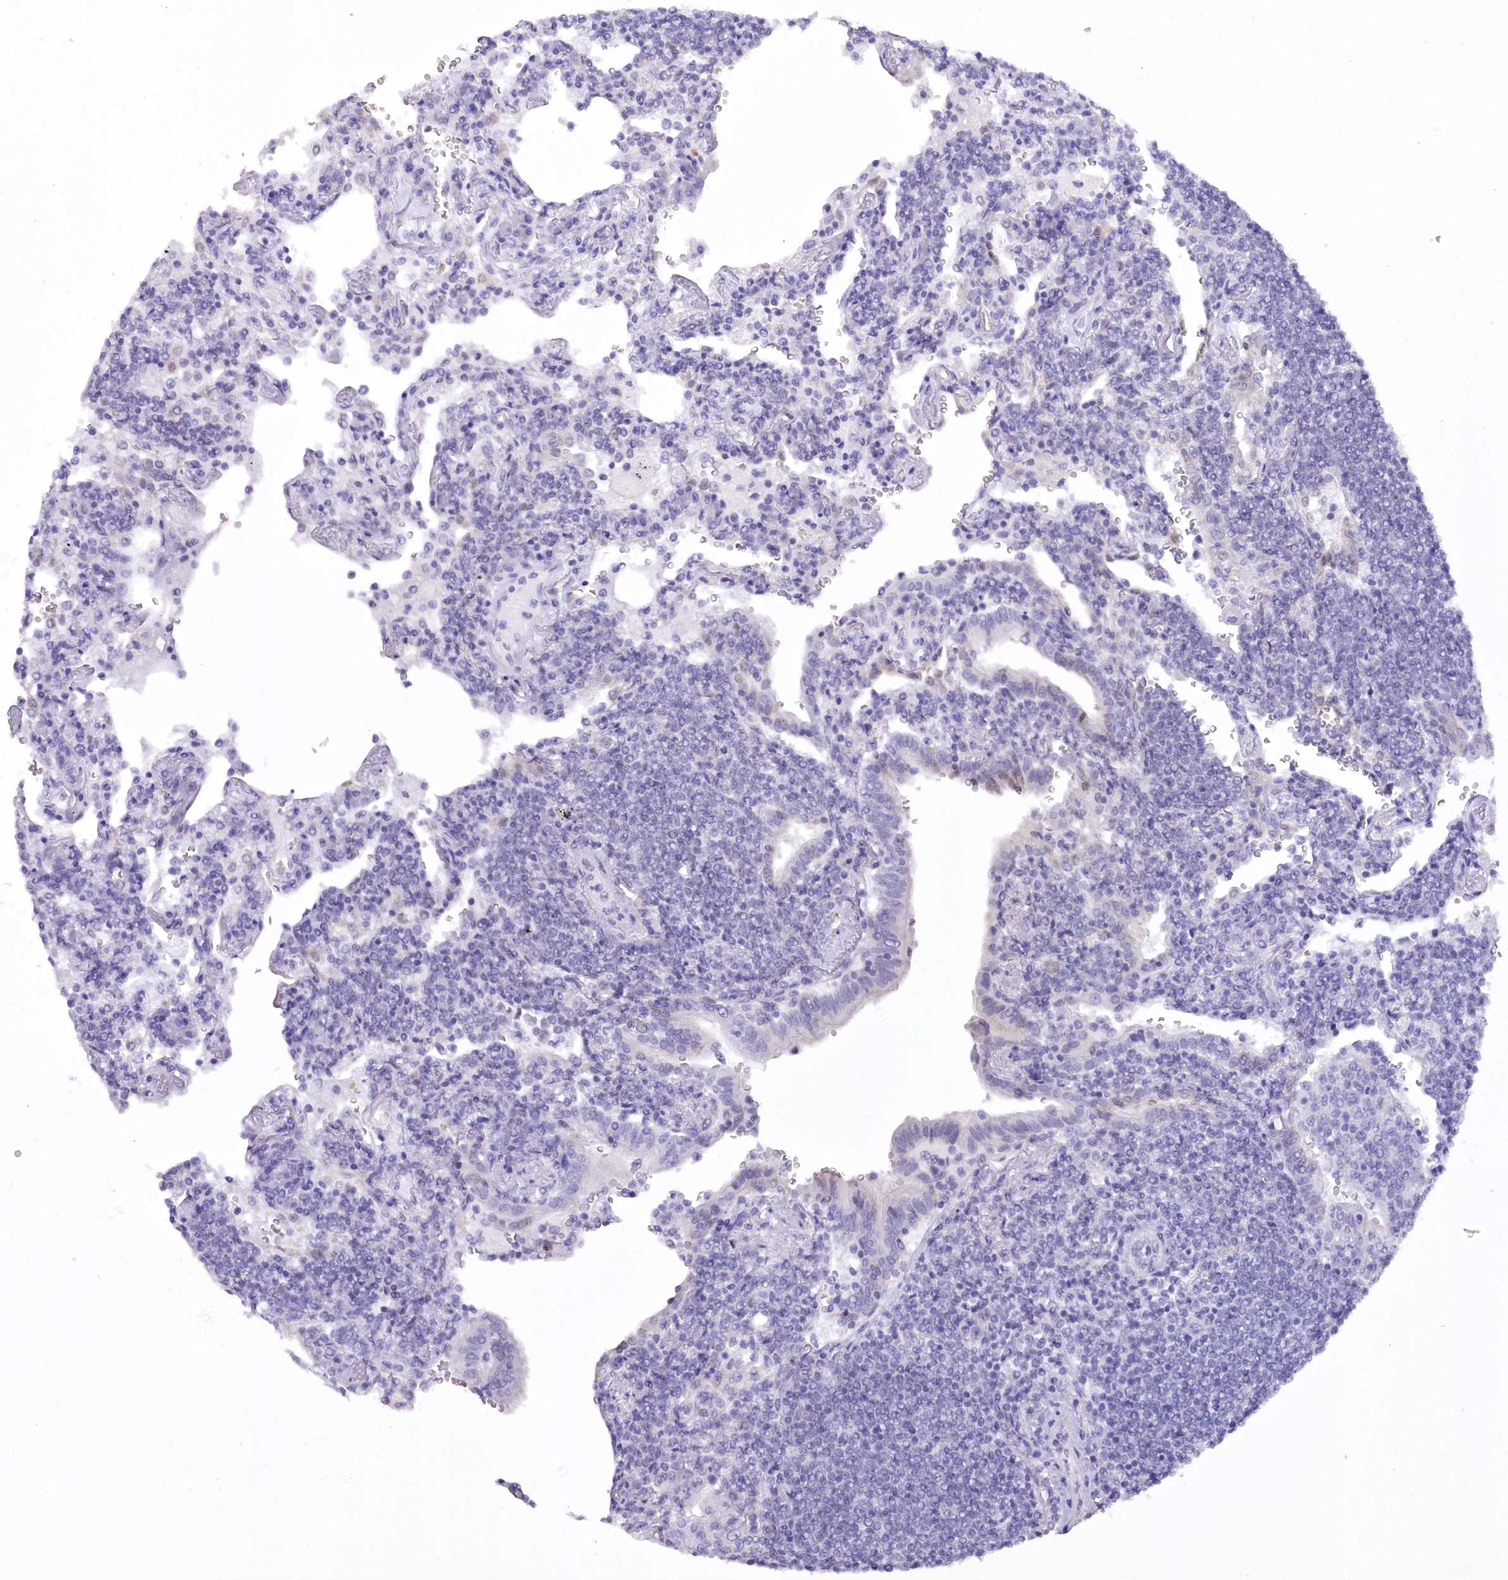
{"staining": {"intensity": "negative", "quantity": "none", "location": "none"}, "tissue": "lymphoma", "cell_type": "Tumor cells", "image_type": "cancer", "snomed": [{"axis": "morphology", "description": "Malignant lymphoma, non-Hodgkin's type, Low grade"}, {"axis": "topography", "description": "Lung"}], "caption": "Immunohistochemistry of malignant lymphoma, non-Hodgkin's type (low-grade) reveals no staining in tumor cells.", "gene": "HNRNPA0", "patient": {"sex": "female", "age": 71}}